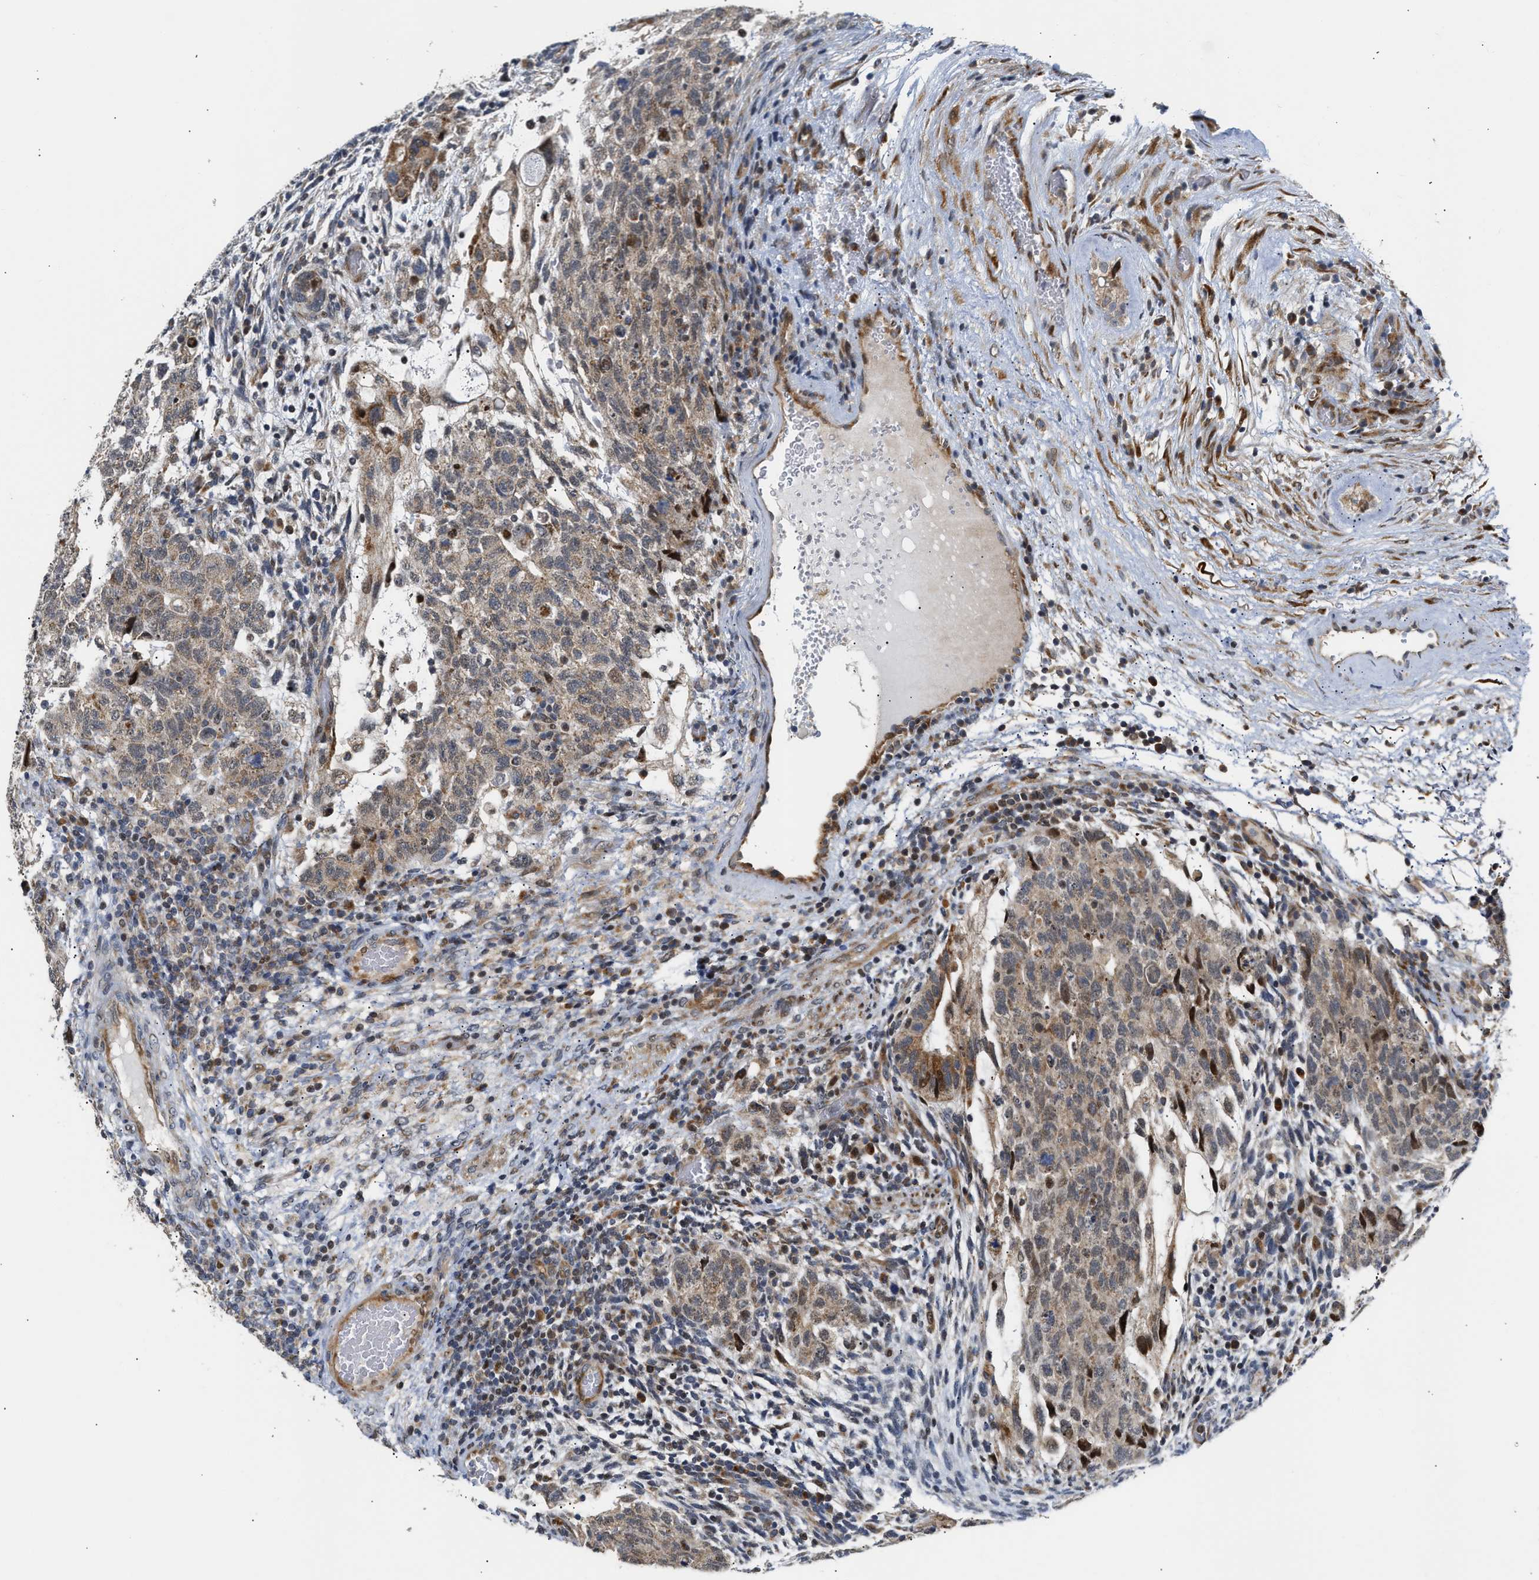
{"staining": {"intensity": "moderate", "quantity": ">75%", "location": "cytoplasmic/membranous"}, "tissue": "testis cancer", "cell_type": "Tumor cells", "image_type": "cancer", "snomed": [{"axis": "morphology", "description": "Normal tissue, NOS"}, {"axis": "morphology", "description": "Carcinoma, Embryonal, NOS"}, {"axis": "topography", "description": "Testis"}], "caption": "Moderate cytoplasmic/membranous protein expression is present in approximately >75% of tumor cells in testis cancer (embryonal carcinoma).", "gene": "DEPTOR", "patient": {"sex": "male", "age": 36}}